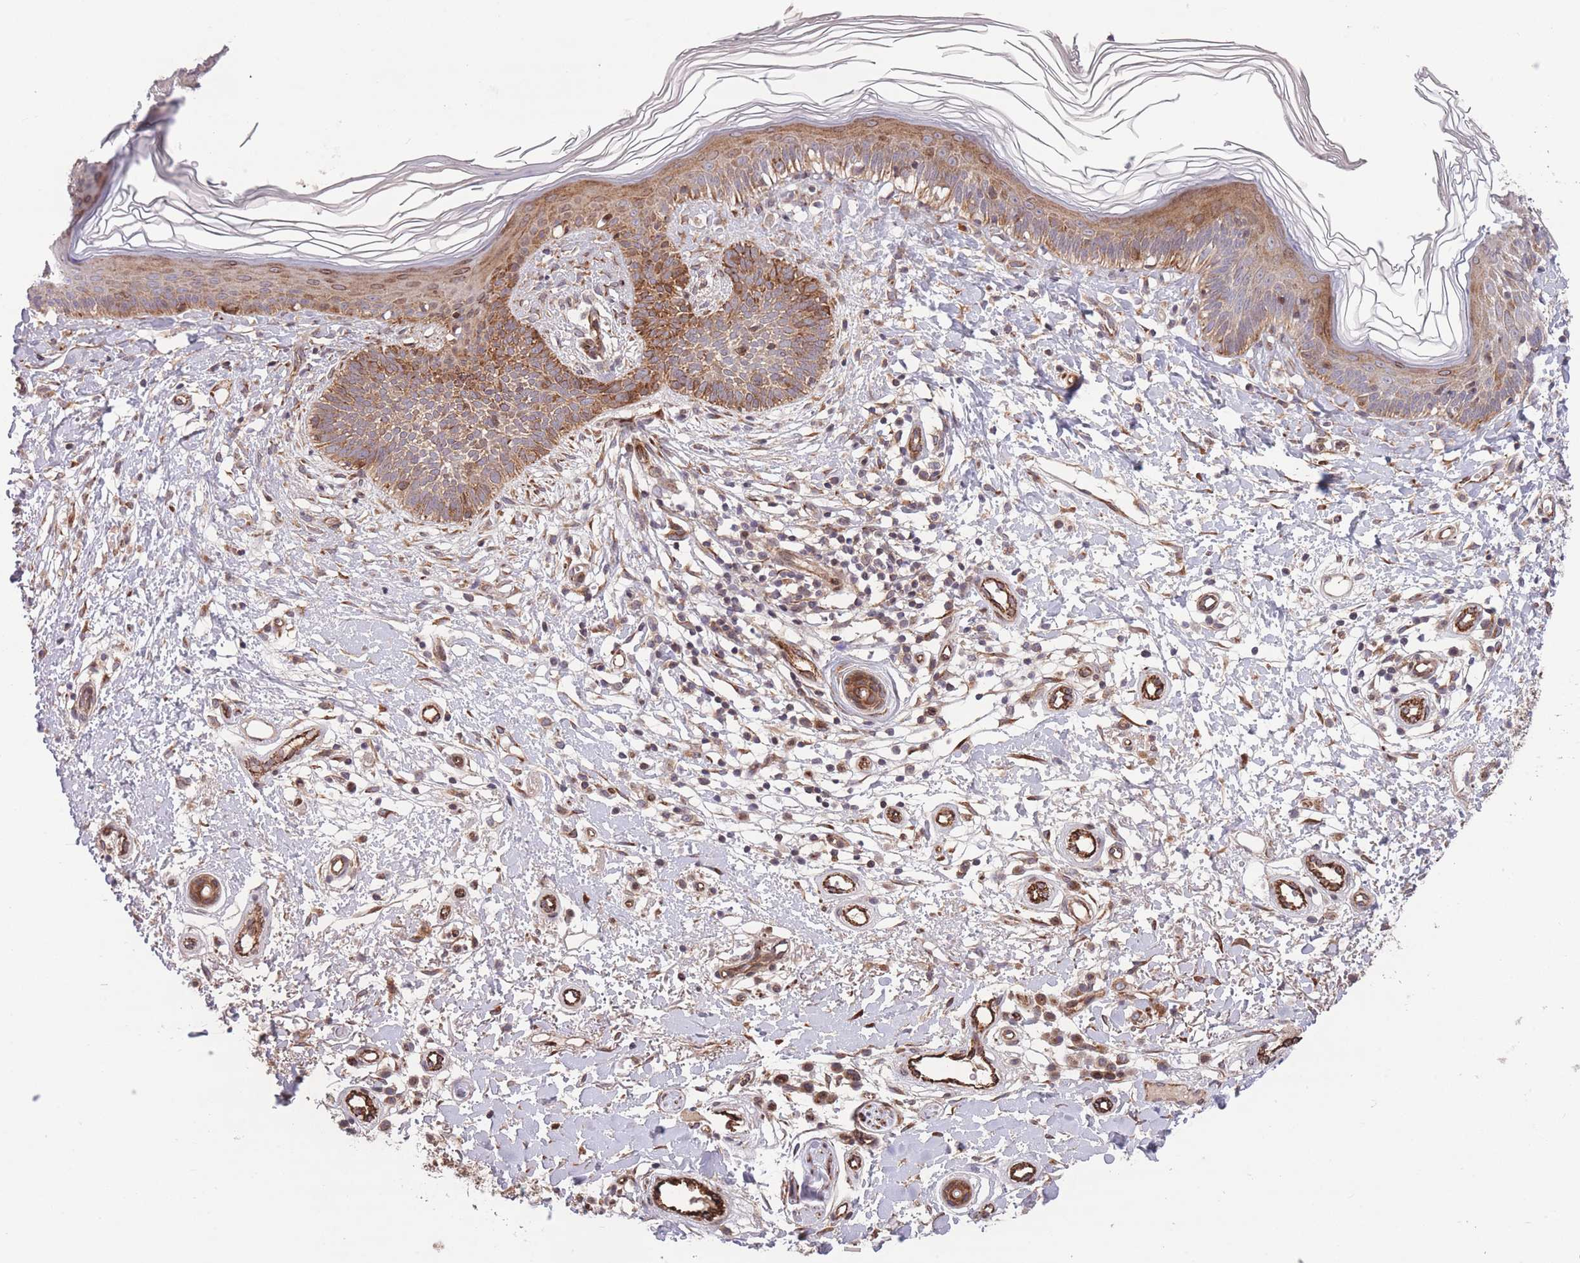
{"staining": {"intensity": "moderate", "quantity": ">75%", "location": "cytoplasmic/membranous"}, "tissue": "skin cancer", "cell_type": "Tumor cells", "image_type": "cancer", "snomed": [{"axis": "morphology", "description": "Basal cell carcinoma"}, {"axis": "topography", "description": "Skin"}], "caption": "Skin cancer (basal cell carcinoma) stained for a protein shows moderate cytoplasmic/membranous positivity in tumor cells.", "gene": "CISH", "patient": {"sex": "male", "age": 78}}